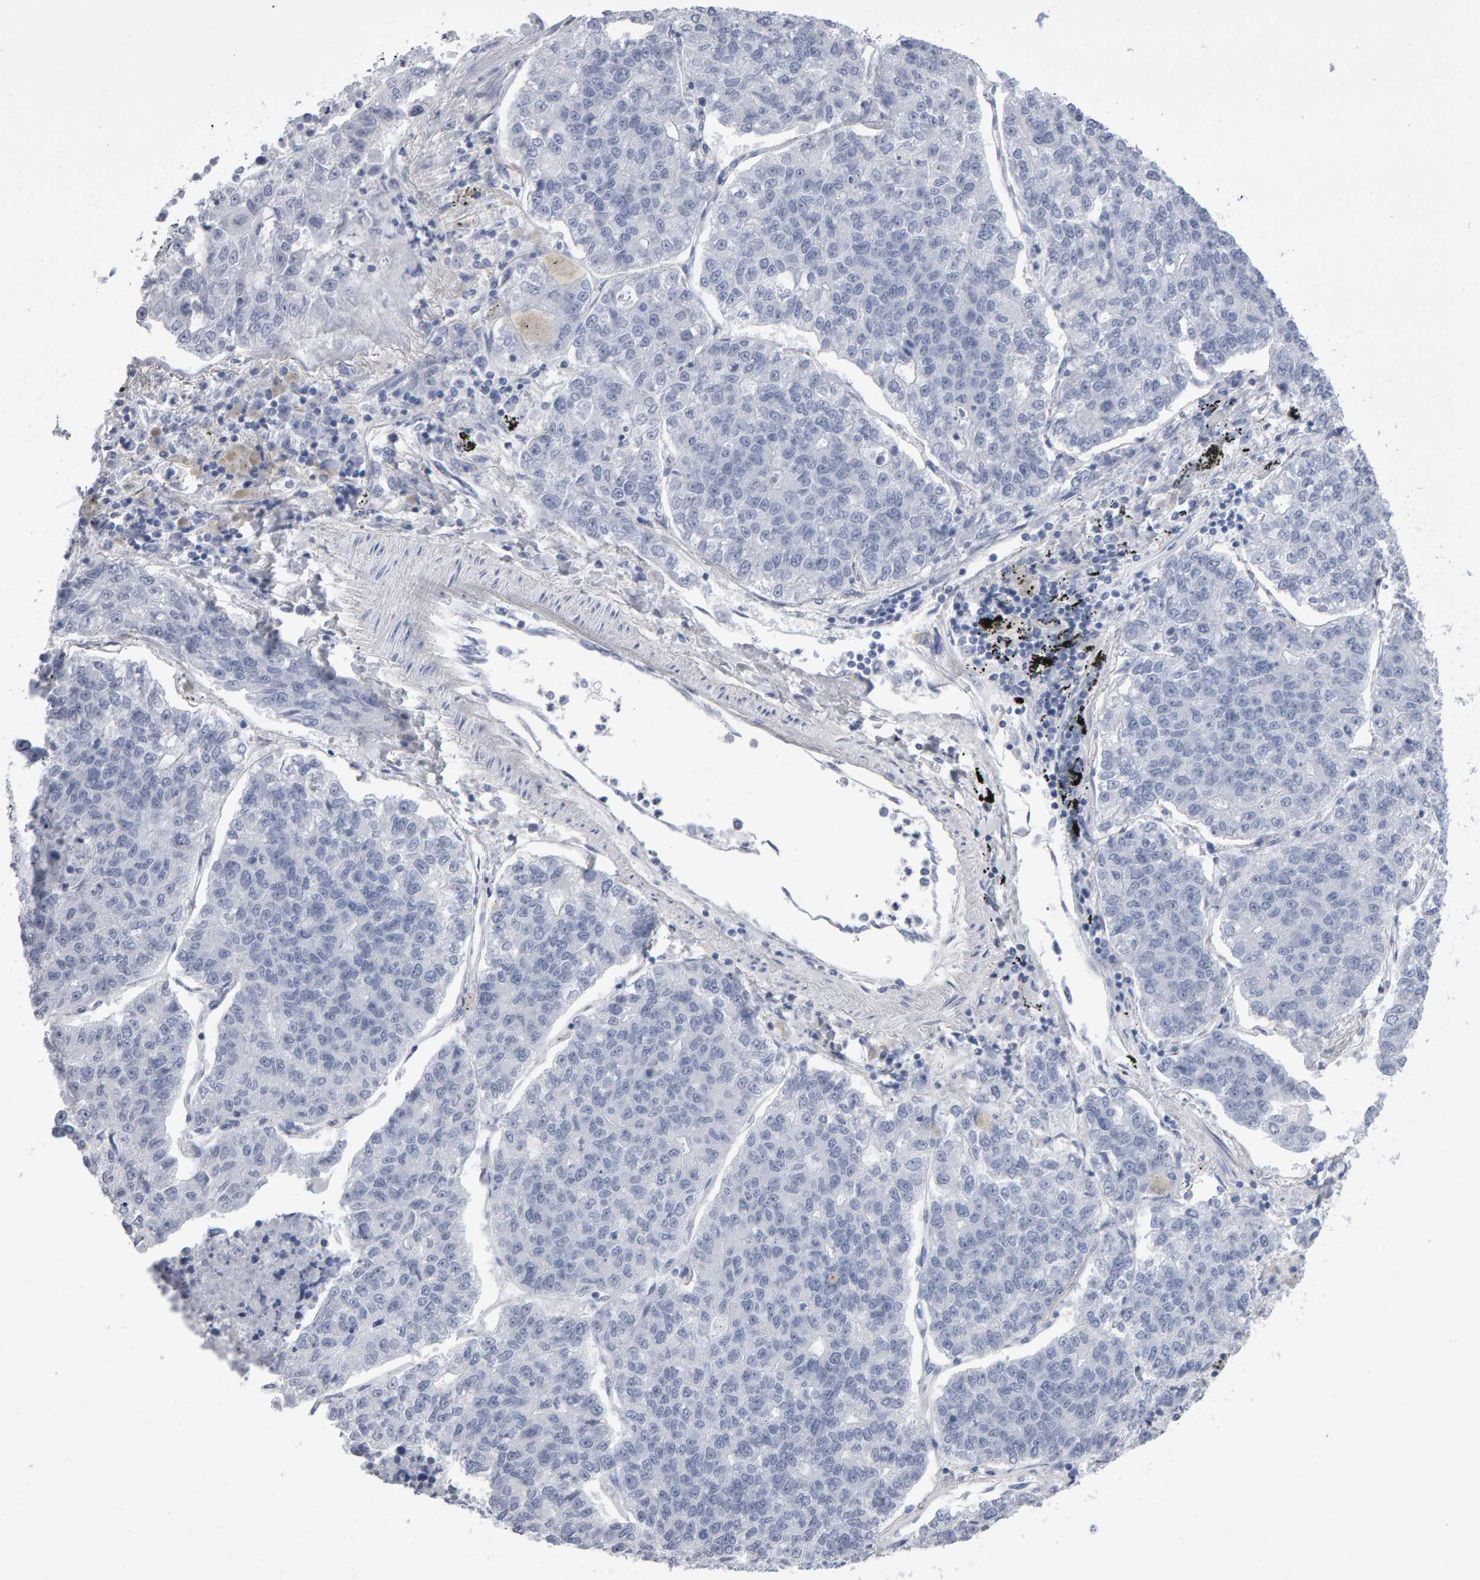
{"staining": {"intensity": "negative", "quantity": "none", "location": "none"}, "tissue": "lung cancer", "cell_type": "Tumor cells", "image_type": "cancer", "snomed": [{"axis": "morphology", "description": "Adenocarcinoma, NOS"}, {"axis": "topography", "description": "Lung"}], "caption": "Immunohistochemistry (IHC) micrograph of neoplastic tissue: human lung cancer (adenocarcinoma) stained with DAB displays no significant protein positivity in tumor cells.", "gene": "NCDN", "patient": {"sex": "male", "age": 49}}